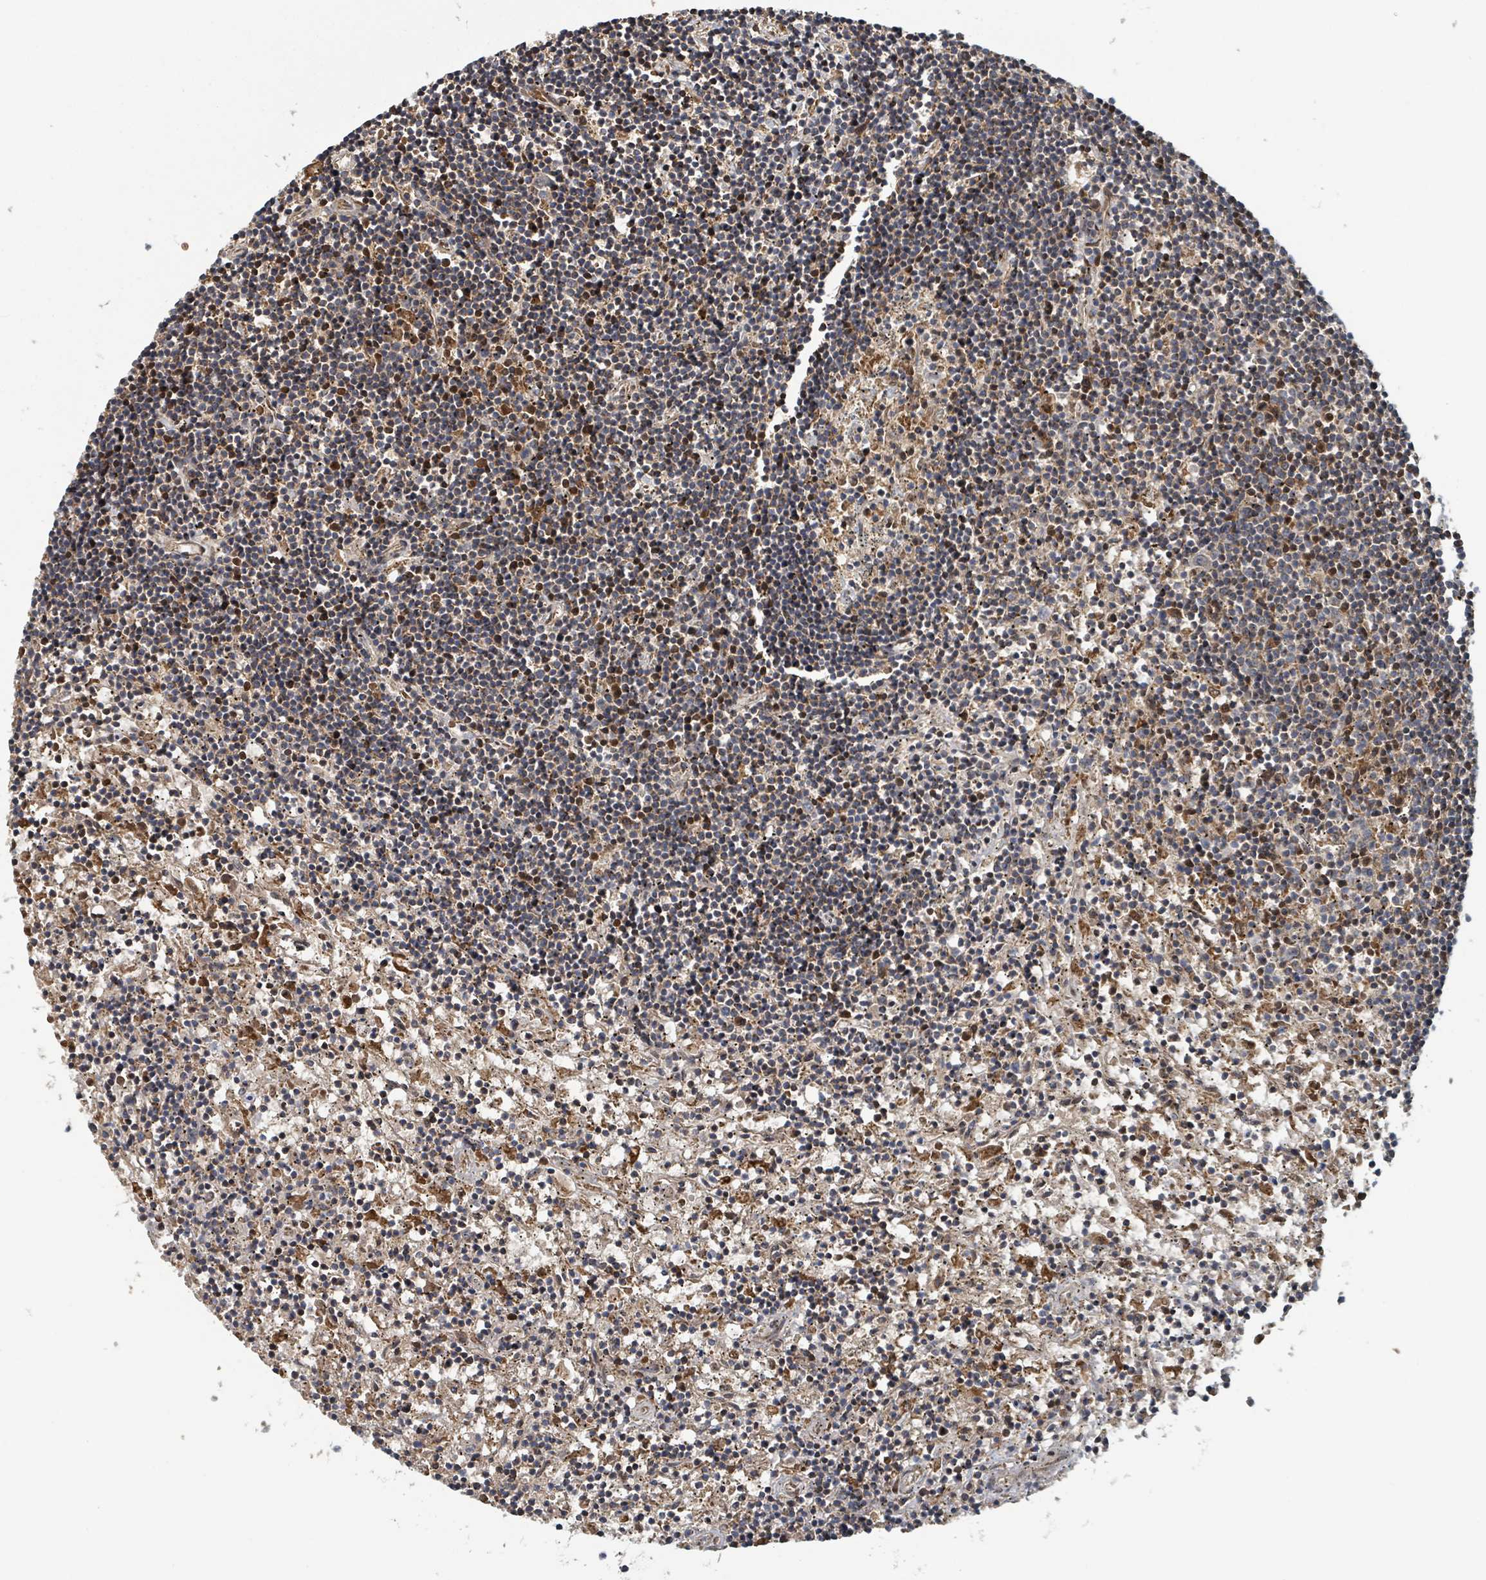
{"staining": {"intensity": "weak", "quantity": "25%-75%", "location": "cytoplasmic/membranous"}, "tissue": "lymphoma", "cell_type": "Tumor cells", "image_type": "cancer", "snomed": [{"axis": "morphology", "description": "Malignant lymphoma, non-Hodgkin's type, Low grade"}, {"axis": "topography", "description": "Spleen"}], "caption": "Protein staining of lymphoma tissue demonstrates weak cytoplasmic/membranous expression in approximately 25%-75% of tumor cells. (brown staining indicates protein expression, while blue staining denotes nuclei).", "gene": "HIVEP1", "patient": {"sex": "male", "age": 76}}